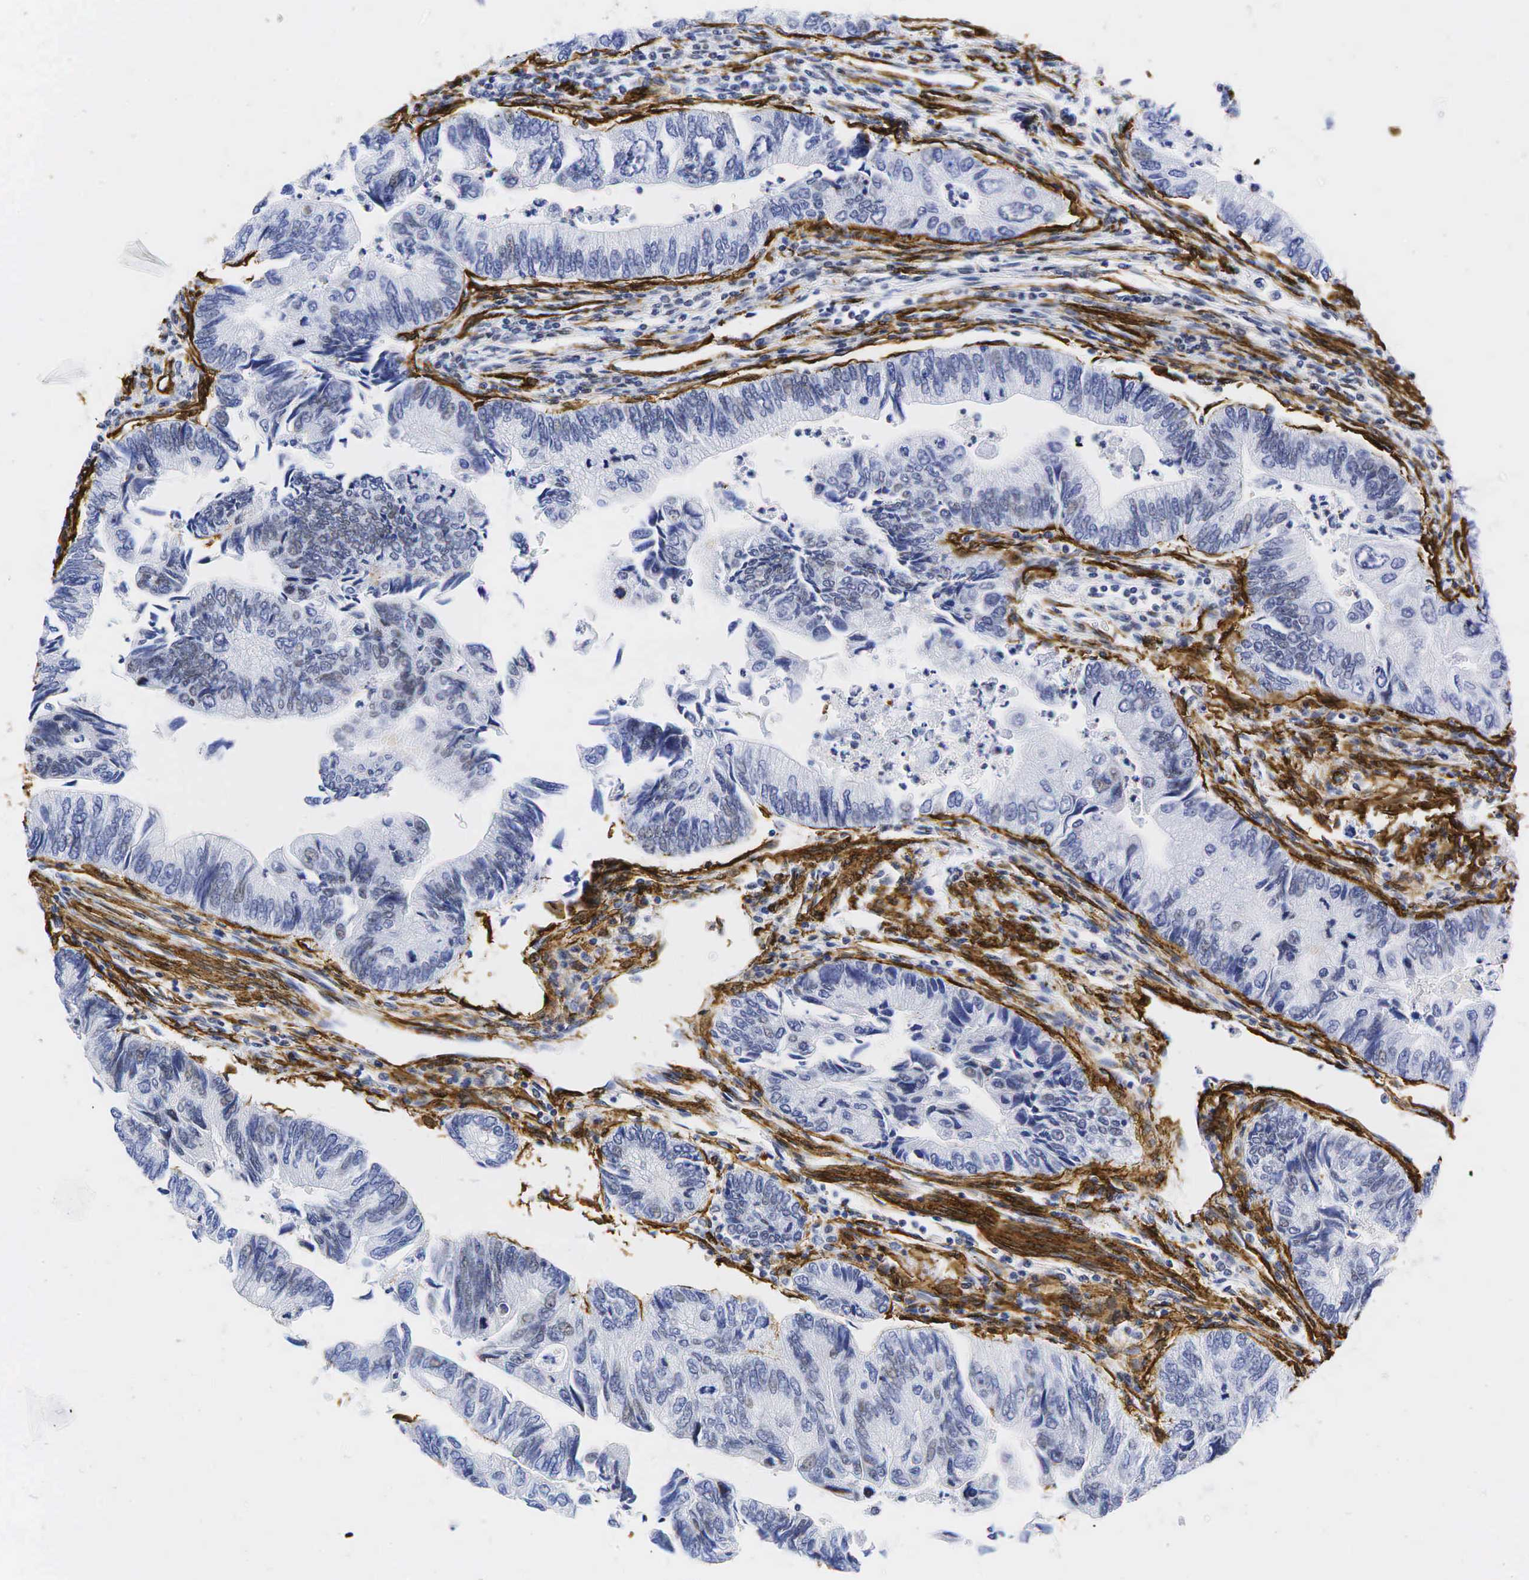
{"staining": {"intensity": "weak", "quantity": "<25%", "location": "nuclear"}, "tissue": "colorectal cancer", "cell_type": "Tumor cells", "image_type": "cancer", "snomed": [{"axis": "morphology", "description": "Adenocarcinoma, NOS"}, {"axis": "topography", "description": "Colon"}], "caption": "Immunohistochemistry of colorectal cancer (adenocarcinoma) demonstrates no expression in tumor cells.", "gene": "ACTA2", "patient": {"sex": "female", "age": 11}}